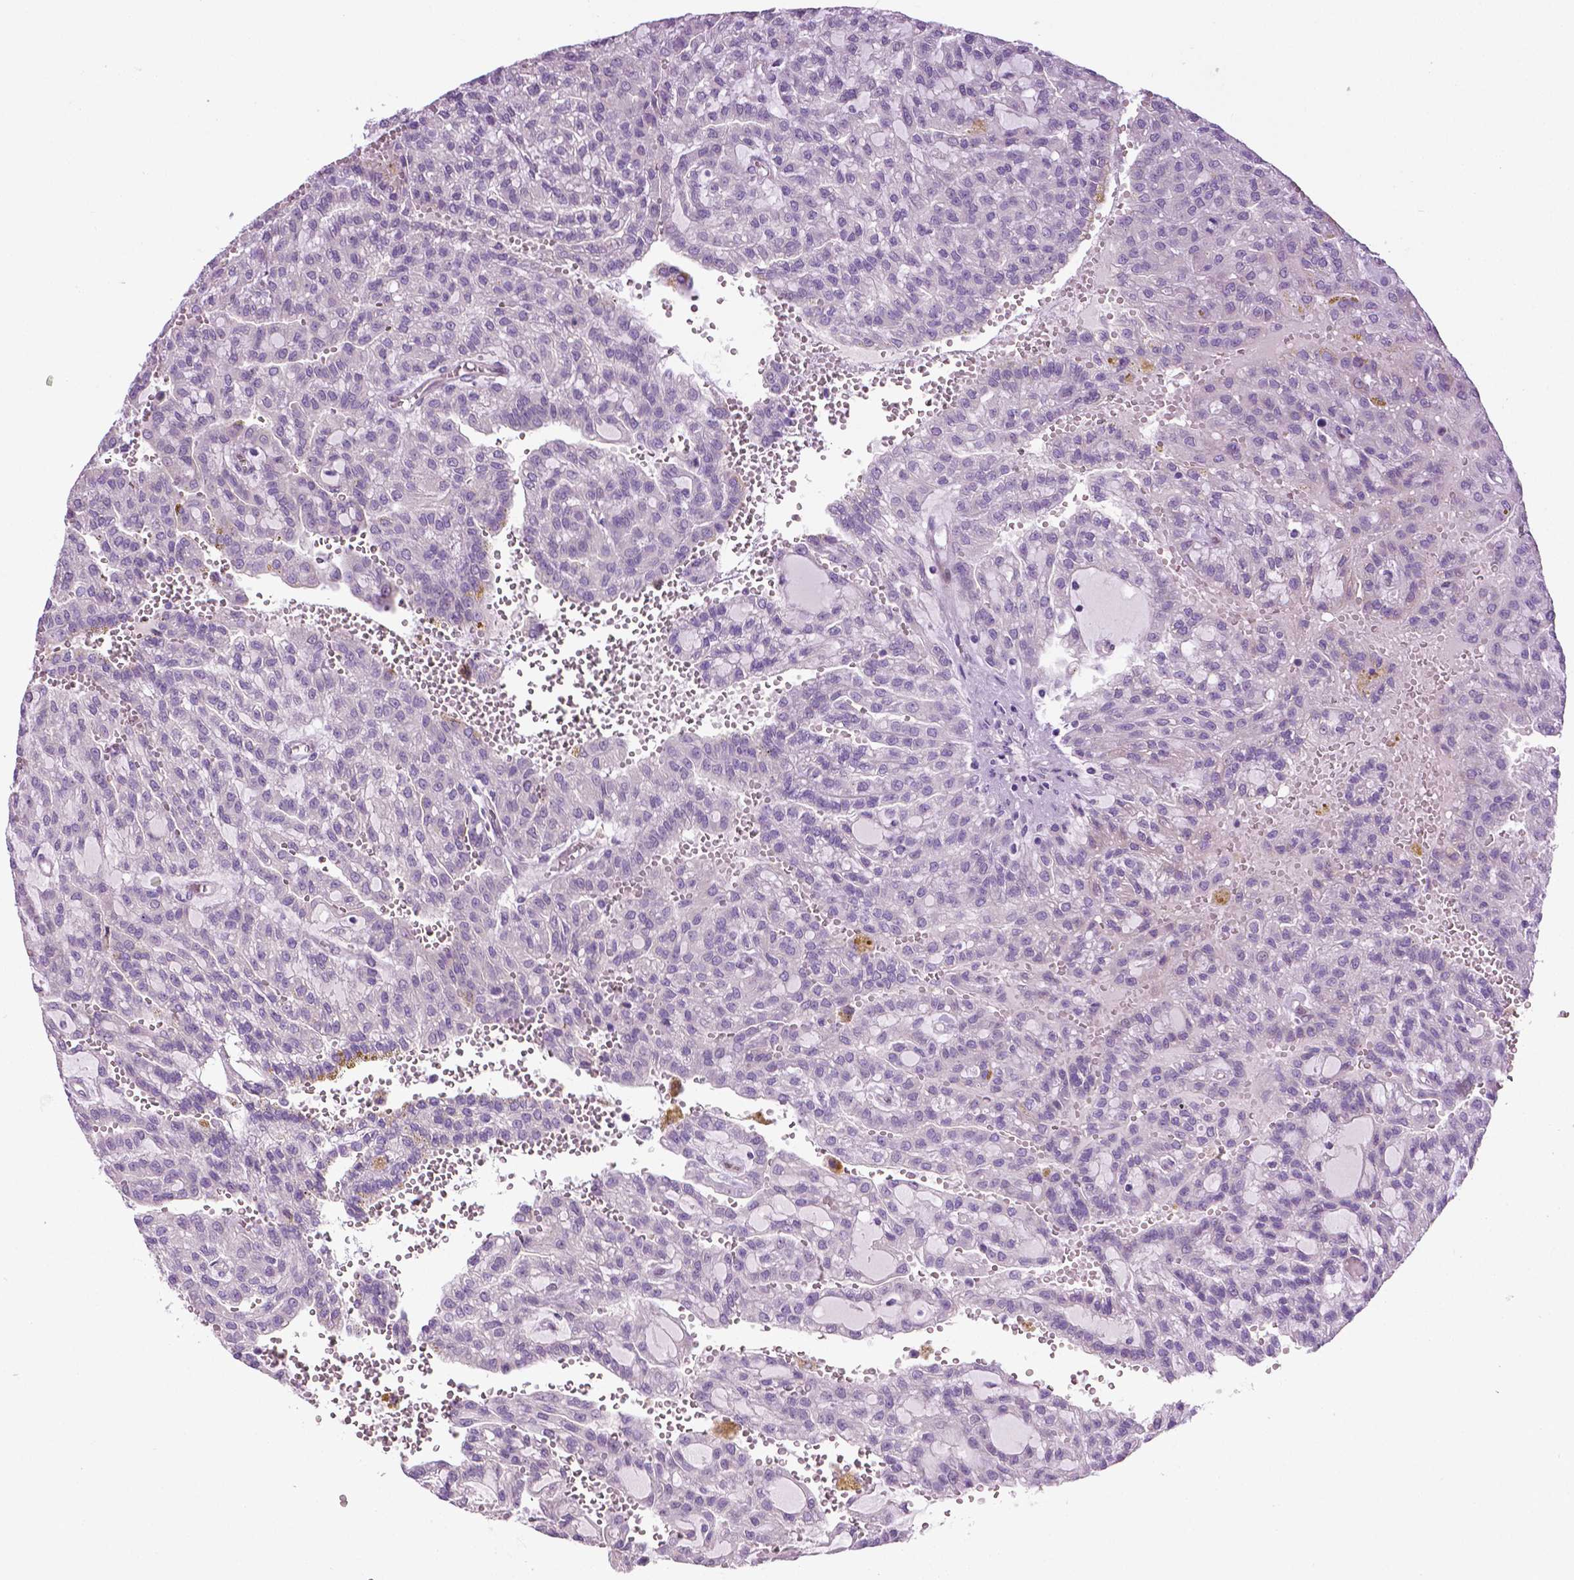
{"staining": {"intensity": "negative", "quantity": "none", "location": "none"}, "tissue": "renal cancer", "cell_type": "Tumor cells", "image_type": "cancer", "snomed": [{"axis": "morphology", "description": "Adenocarcinoma, NOS"}, {"axis": "topography", "description": "Kidney"}], "caption": "High magnification brightfield microscopy of renal cancer (adenocarcinoma) stained with DAB (brown) and counterstained with hematoxylin (blue): tumor cells show no significant expression.", "gene": "PTGER3", "patient": {"sex": "male", "age": 63}}